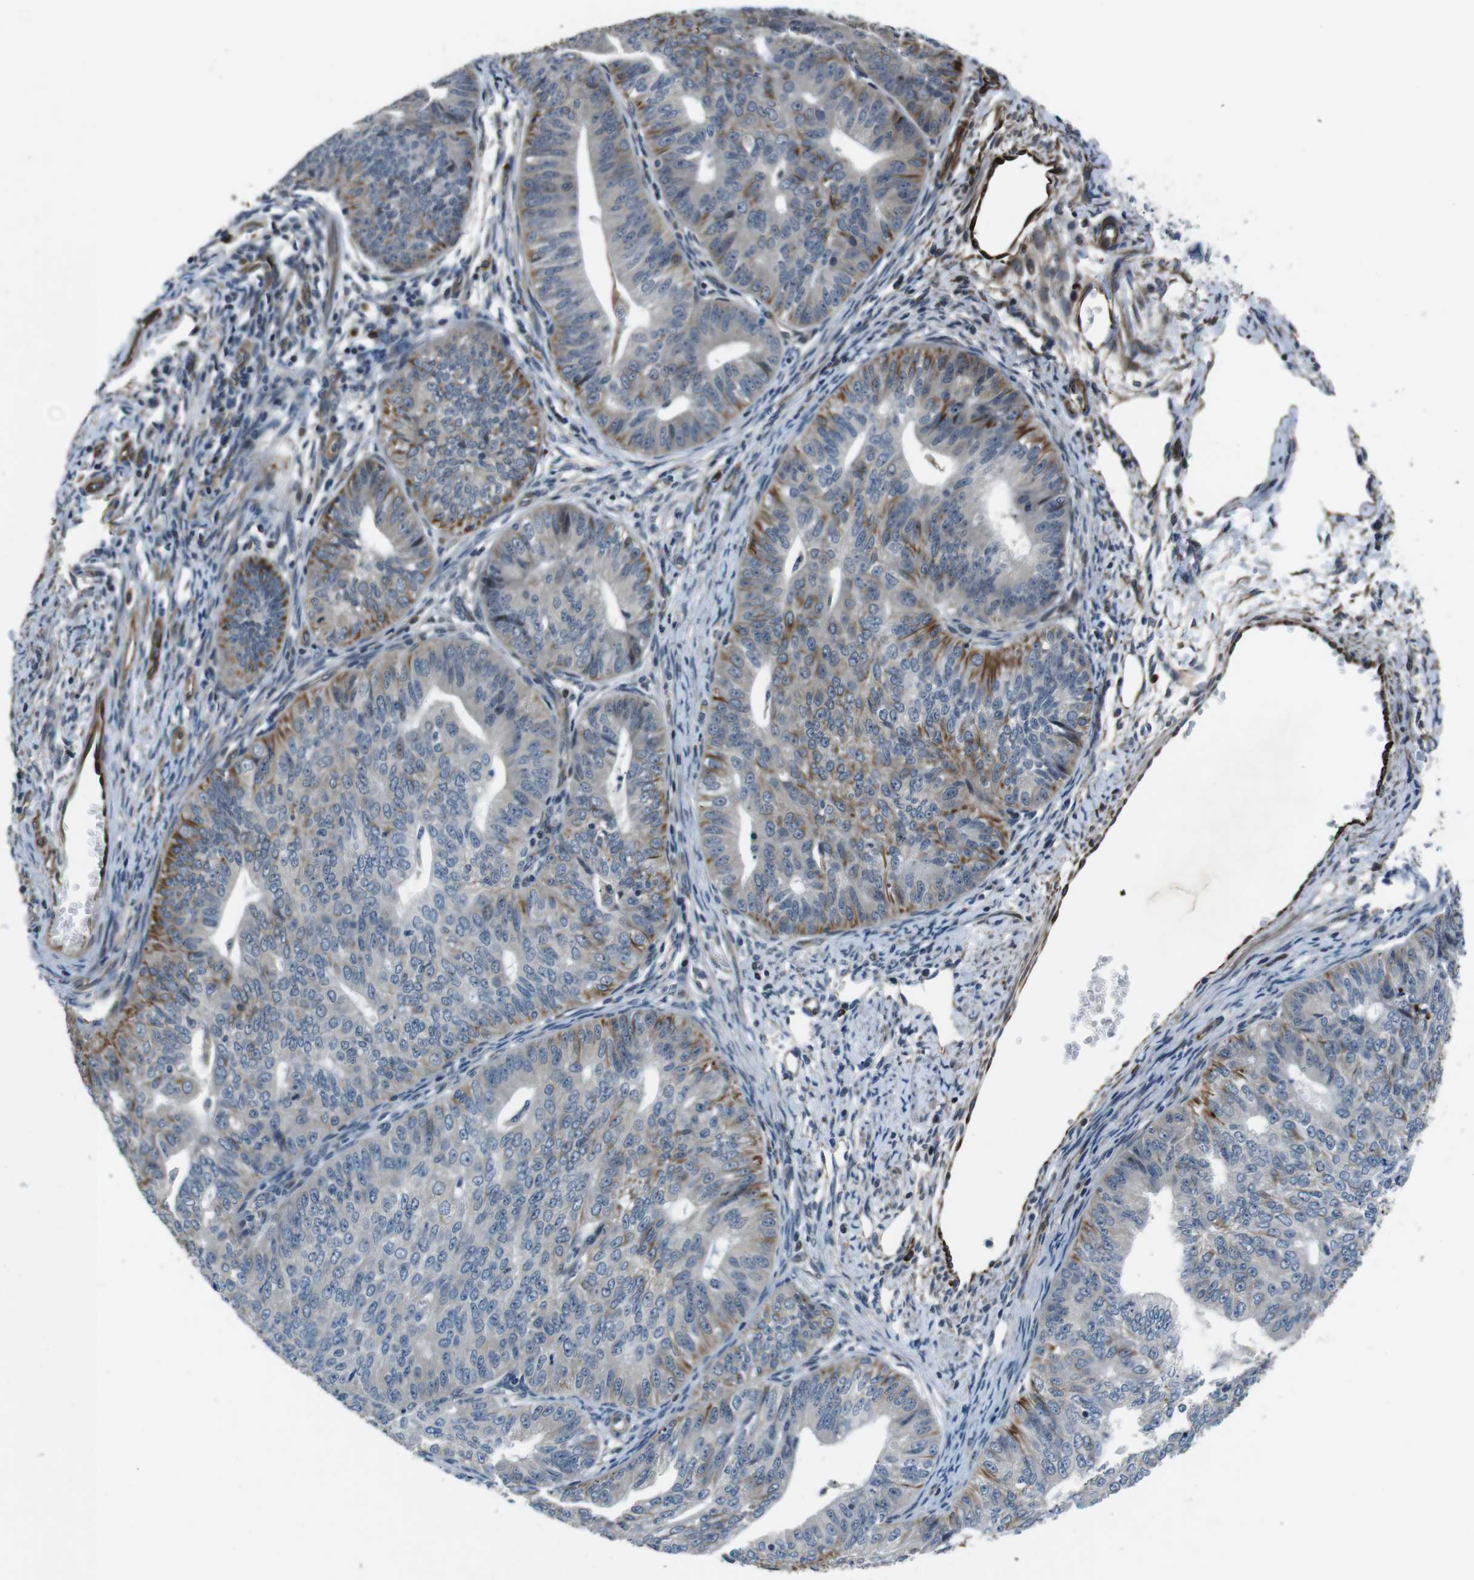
{"staining": {"intensity": "moderate", "quantity": "<25%", "location": "cytoplasmic/membranous"}, "tissue": "endometrial cancer", "cell_type": "Tumor cells", "image_type": "cancer", "snomed": [{"axis": "morphology", "description": "Adenocarcinoma, NOS"}, {"axis": "topography", "description": "Endometrium"}], "caption": "Protein analysis of endometrial adenocarcinoma tissue shows moderate cytoplasmic/membranous positivity in about <25% of tumor cells.", "gene": "LRRC49", "patient": {"sex": "female", "age": 32}}